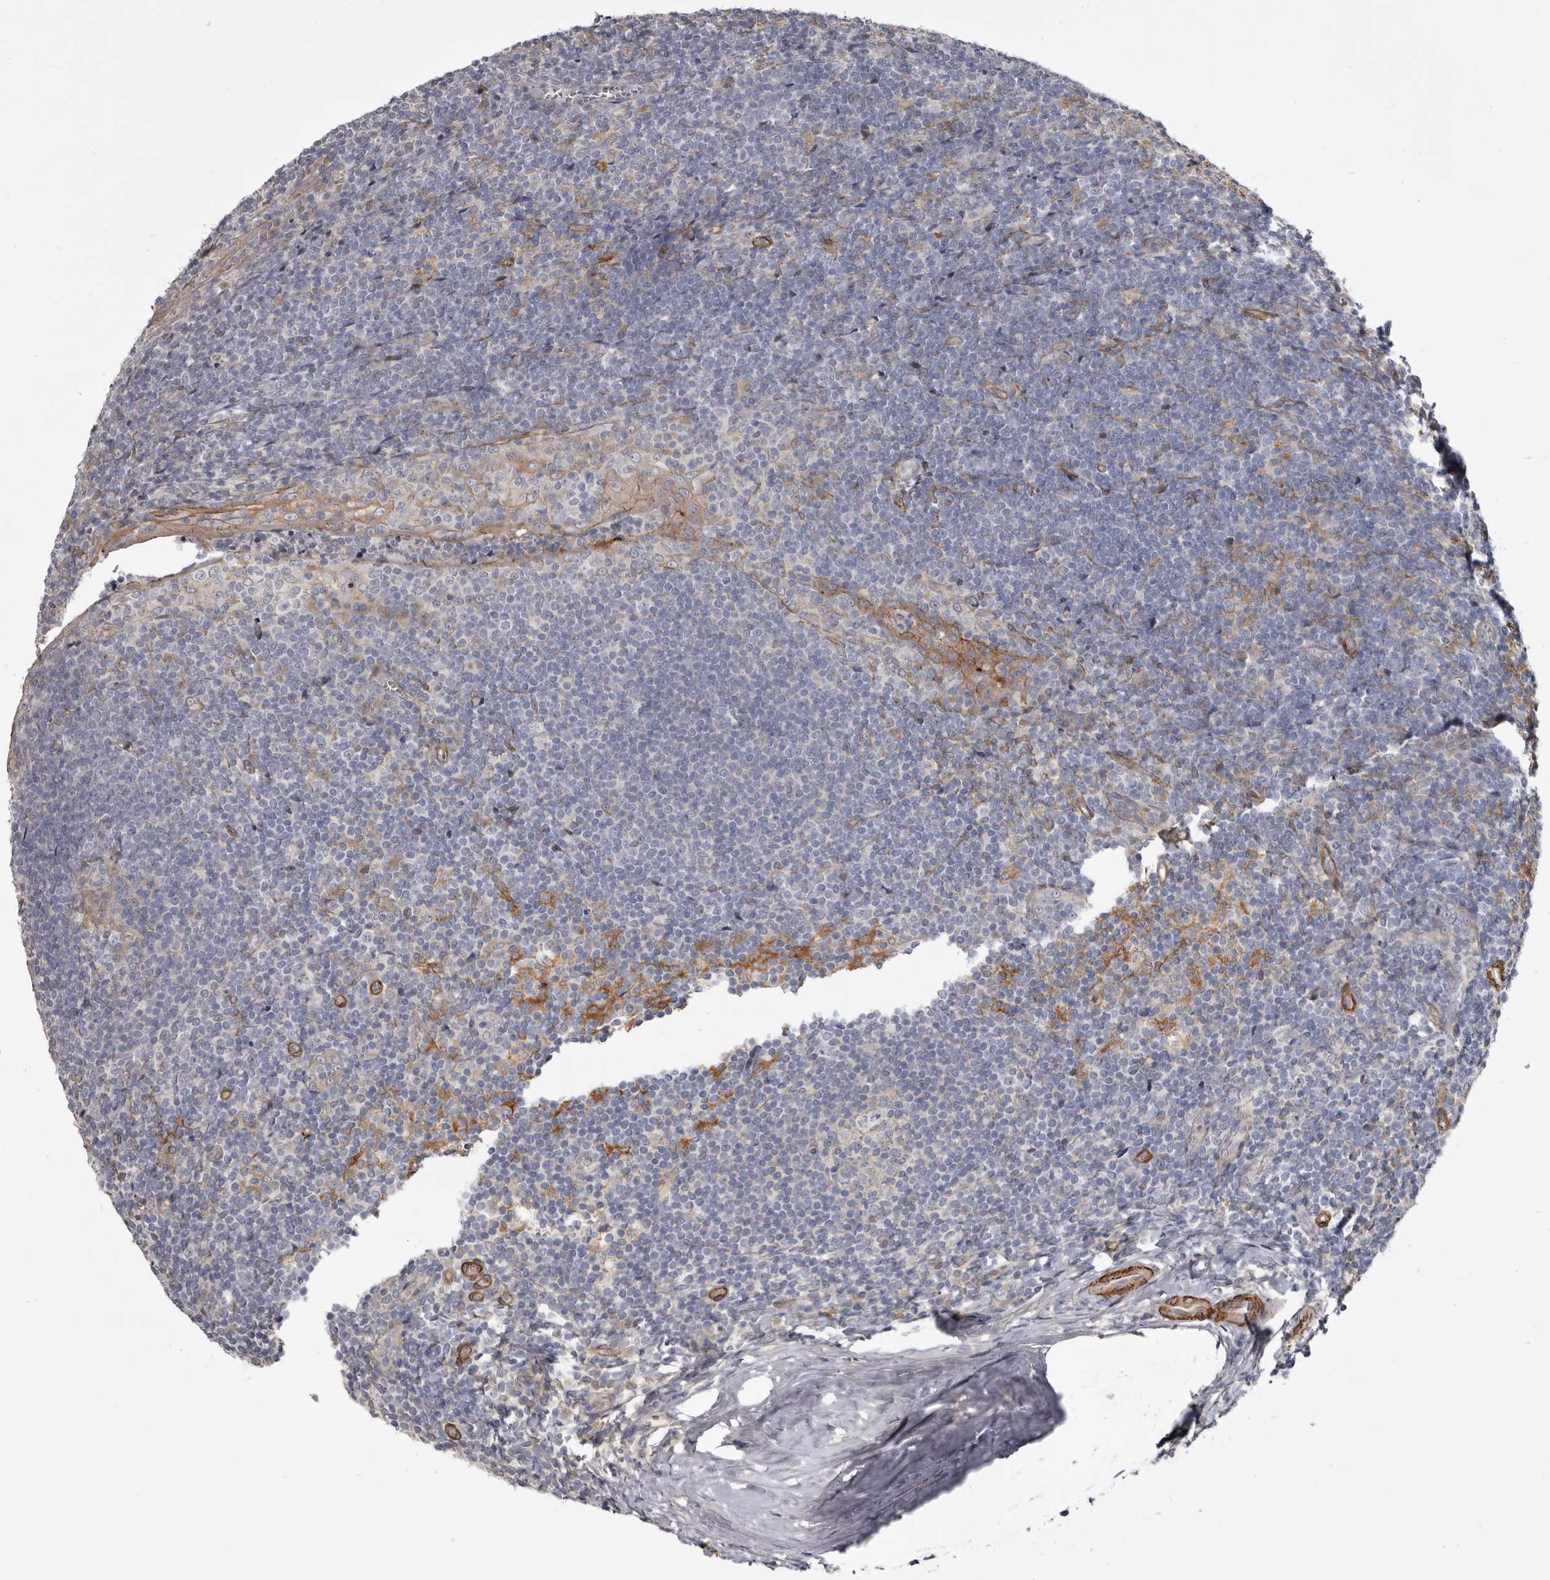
{"staining": {"intensity": "negative", "quantity": "none", "location": "none"}, "tissue": "tonsil", "cell_type": "Germinal center cells", "image_type": "normal", "snomed": [{"axis": "morphology", "description": "Normal tissue, NOS"}, {"axis": "topography", "description": "Tonsil"}], "caption": "Germinal center cells show no significant expression in normal tonsil. (Stains: DAB IHC with hematoxylin counter stain, Microscopy: brightfield microscopy at high magnification).", "gene": "CGN", "patient": {"sex": "male", "age": 37}}